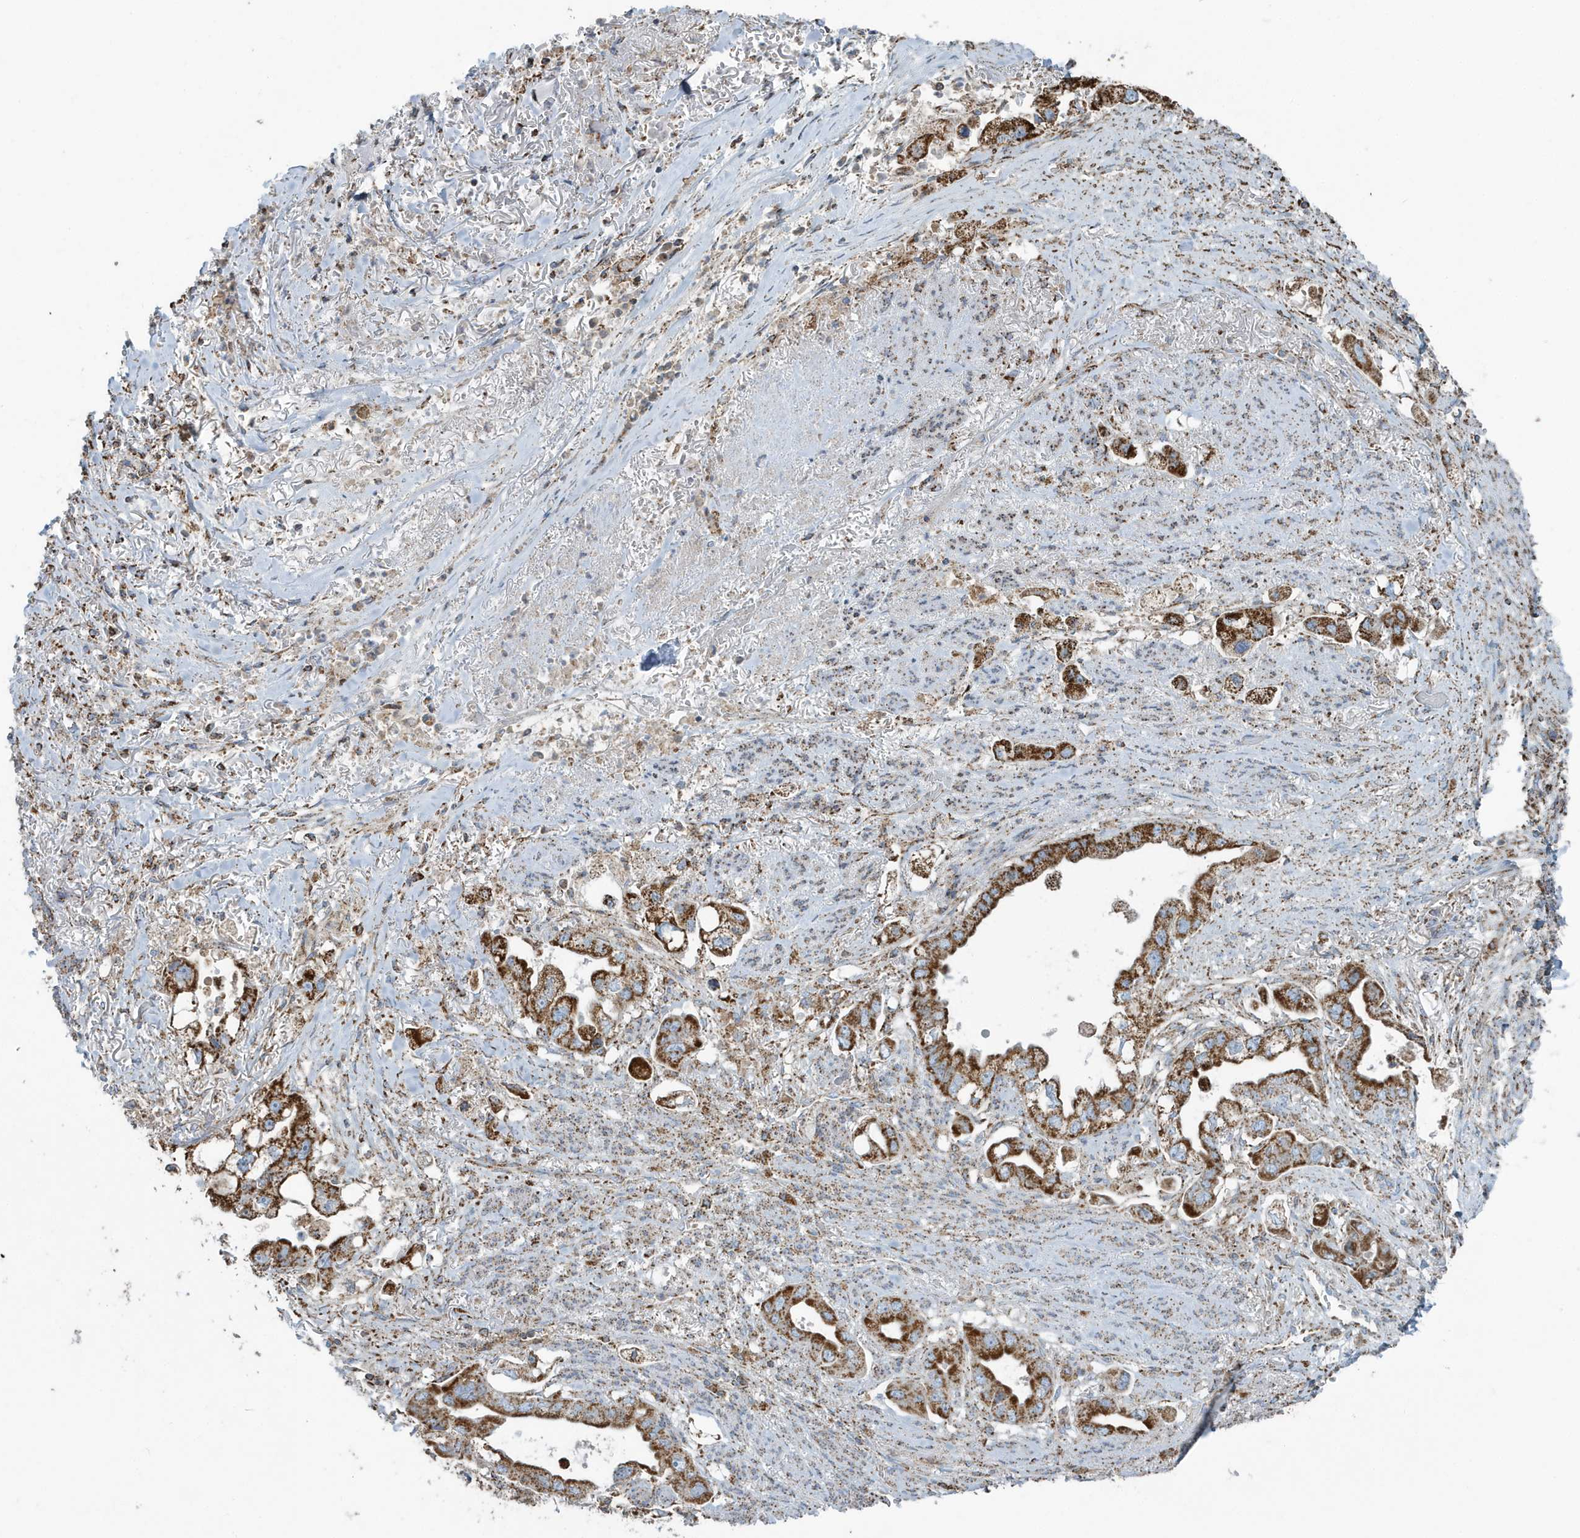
{"staining": {"intensity": "strong", "quantity": ">75%", "location": "cytoplasmic/membranous"}, "tissue": "stomach cancer", "cell_type": "Tumor cells", "image_type": "cancer", "snomed": [{"axis": "morphology", "description": "Adenocarcinoma, NOS"}, {"axis": "topography", "description": "Stomach"}], "caption": "An immunohistochemistry (IHC) micrograph of neoplastic tissue is shown. Protein staining in brown shows strong cytoplasmic/membranous positivity in stomach cancer (adenocarcinoma) within tumor cells.", "gene": "RAB11FIP3", "patient": {"sex": "male", "age": 62}}